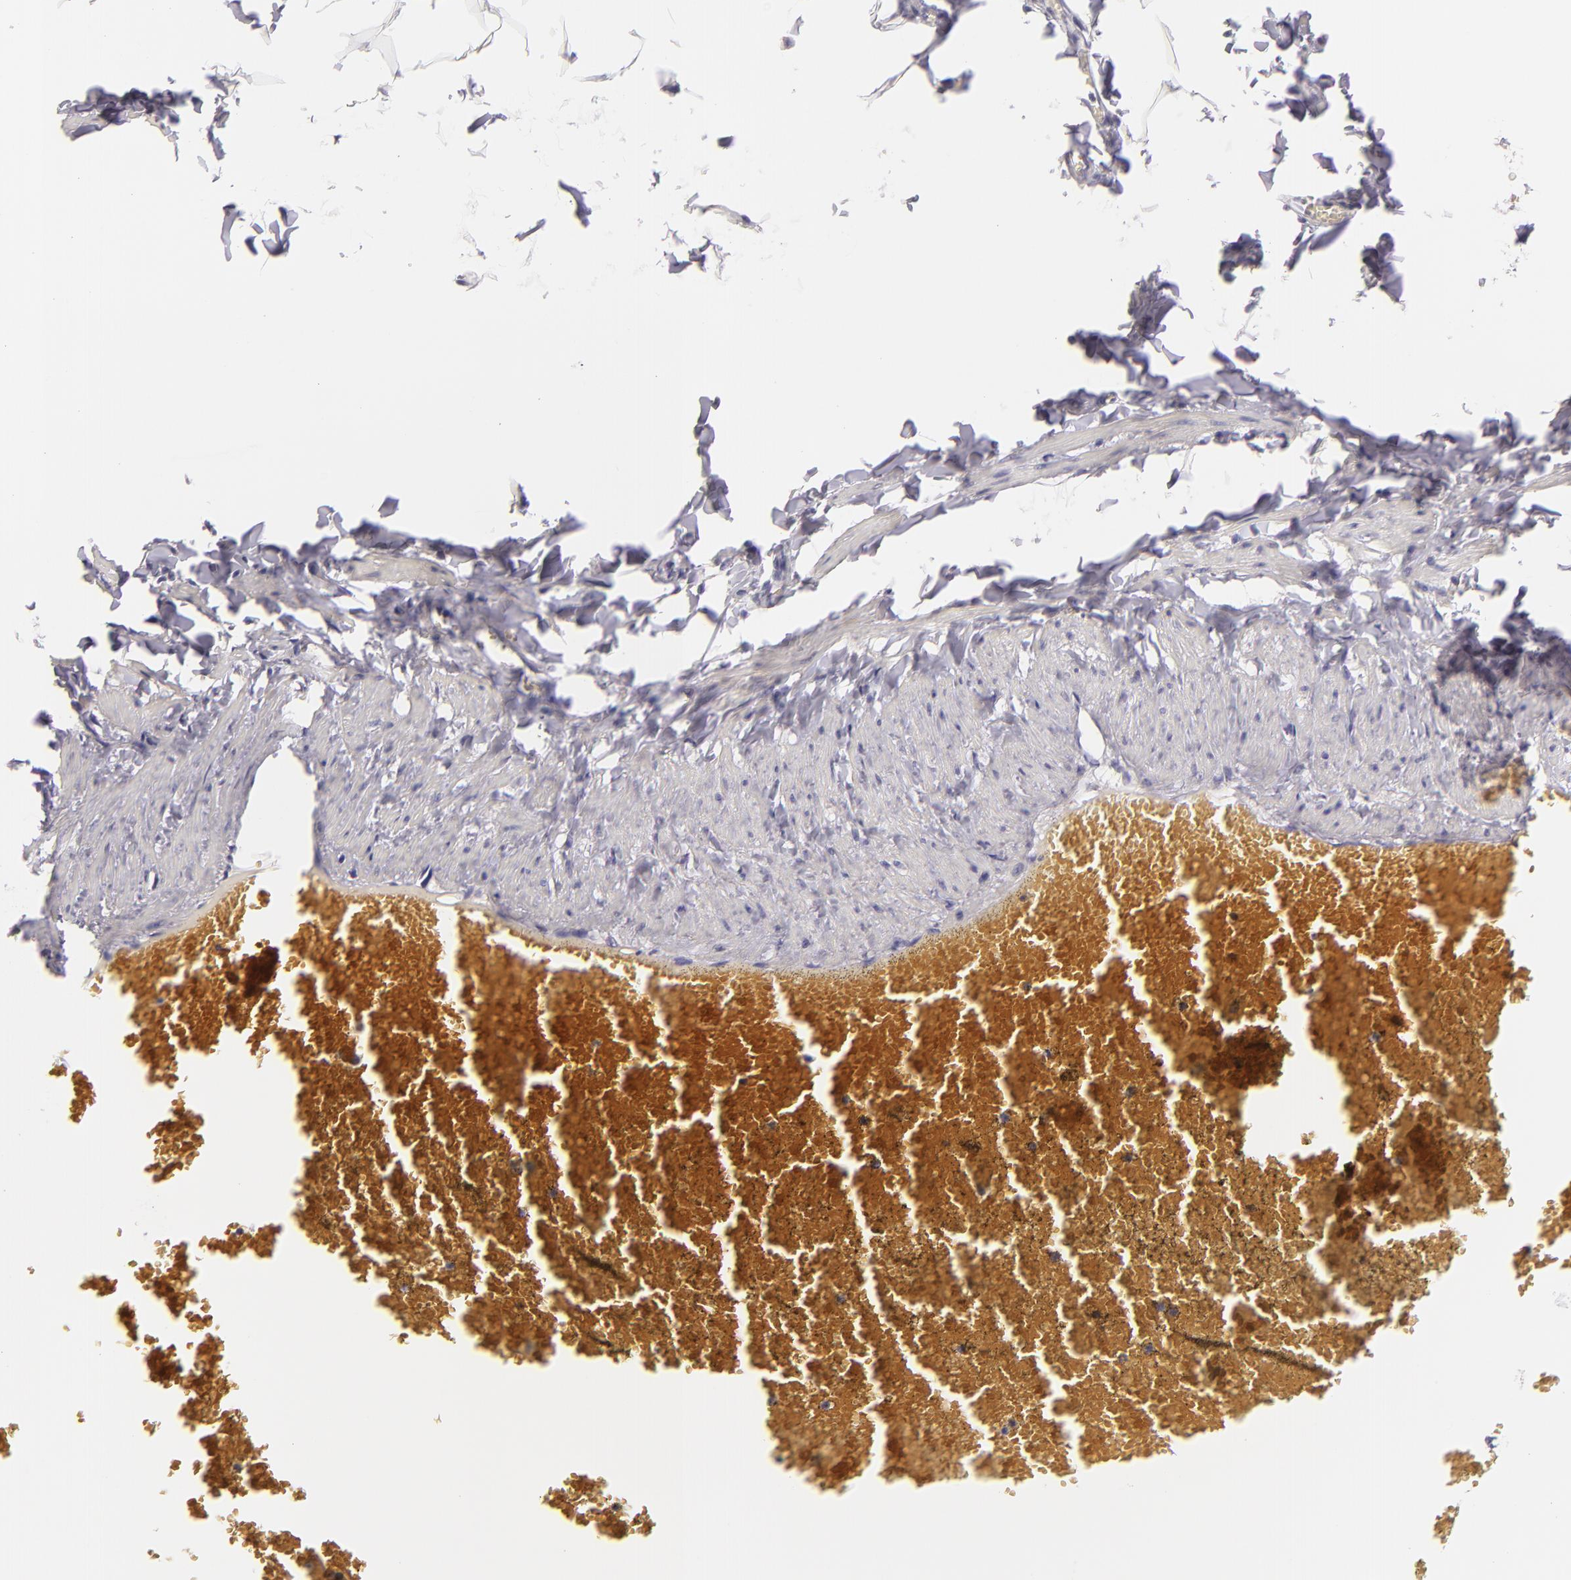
{"staining": {"intensity": "negative", "quantity": "none", "location": "none"}, "tissue": "adipose tissue", "cell_type": "Adipocytes", "image_type": "normal", "snomed": [{"axis": "morphology", "description": "Normal tissue, NOS"}, {"axis": "topography", "description": "Vascular tissue"}], "caption": "A high-resolution histopathology image shows immunohistochemistry (IHC) staining of benign adipose tissue, which demonstrates no significant staining in adipocytes. (Immunohistochemistry (ihc), brightfield microscopy, high magnification).", "gene": "HSPH1", "patient": {"sex": "male", "age": 41}}